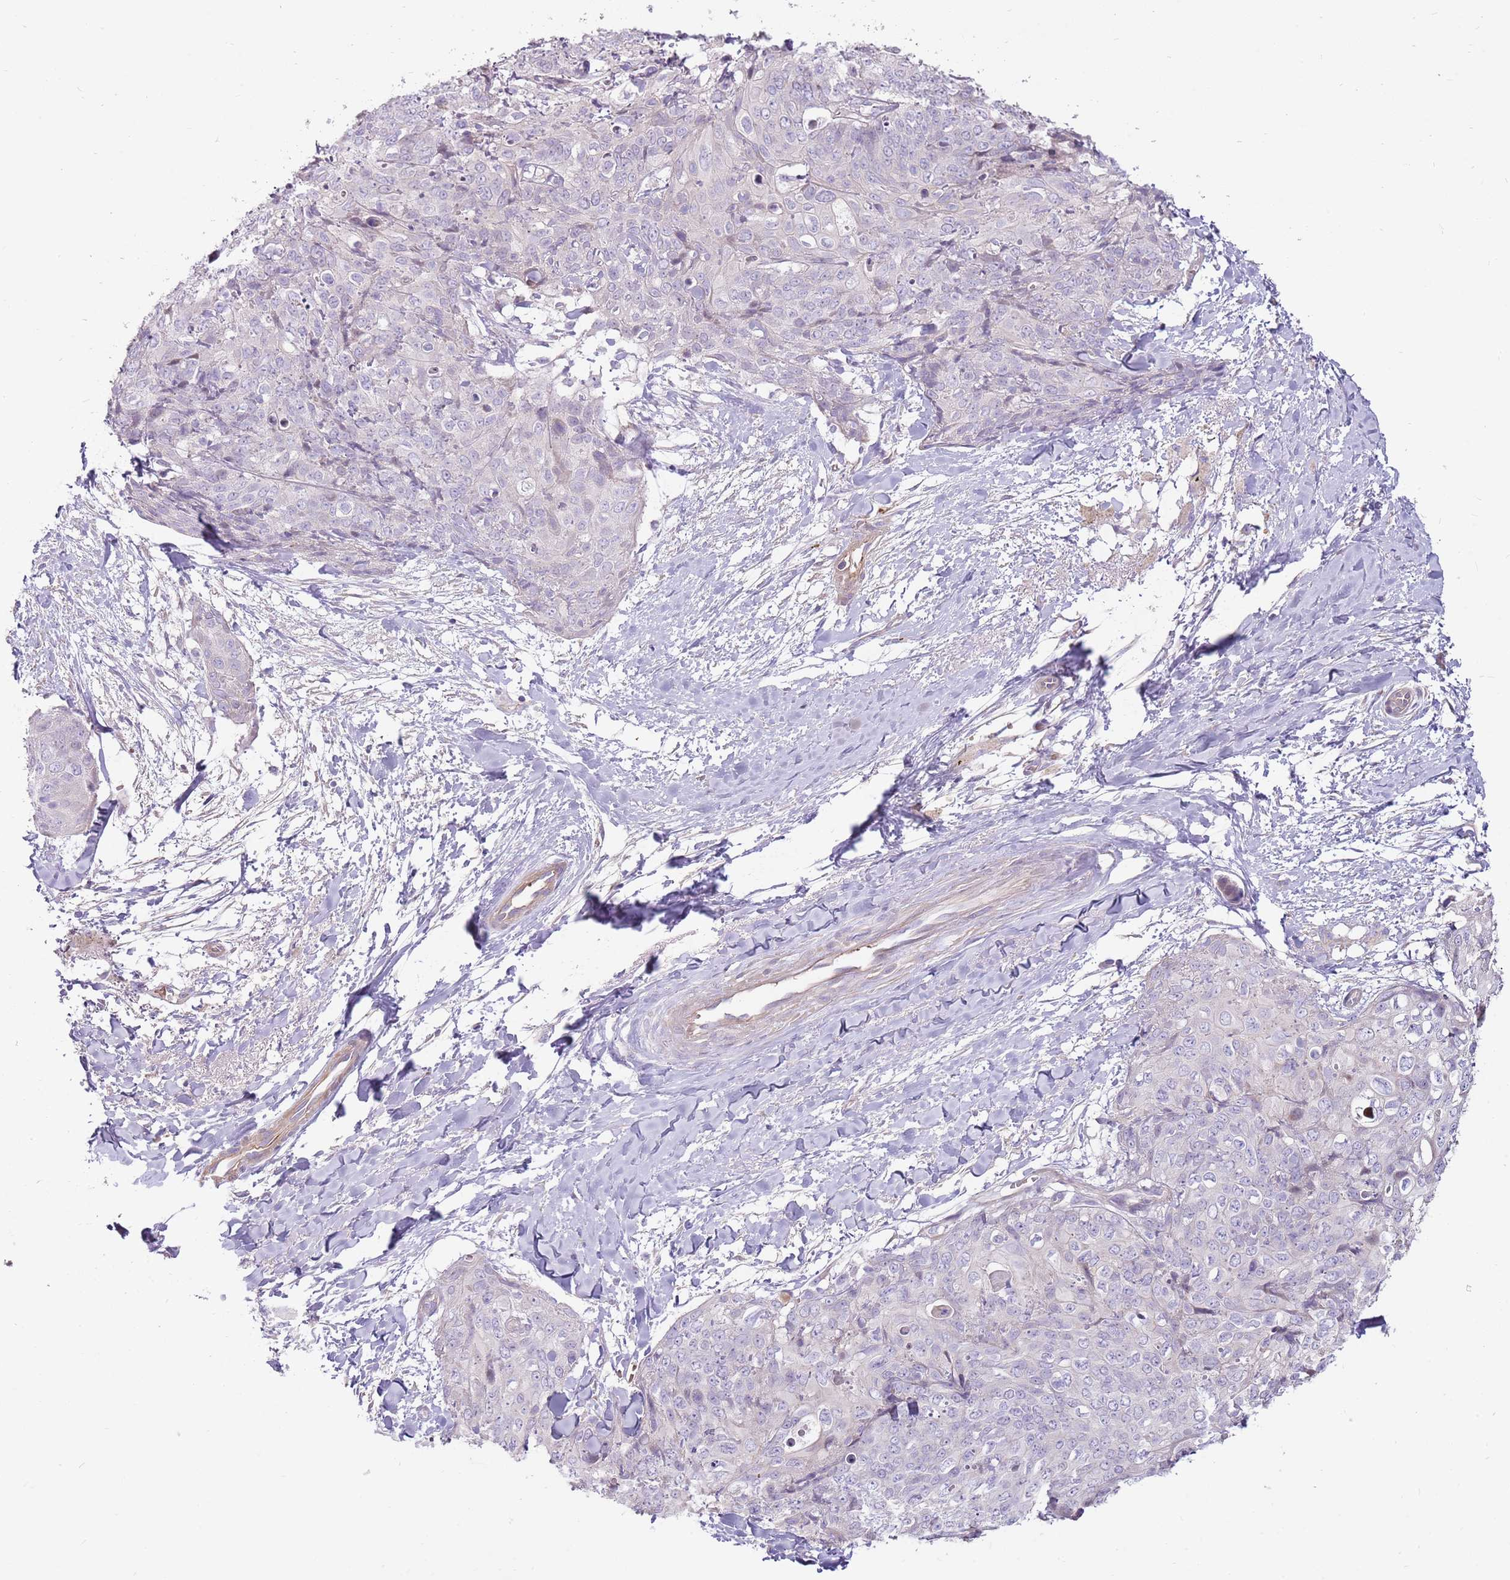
{"staining": {"intensity": "negative", "quantity": "none", "location": "none"}, "tissue": "skin cancer", "cell_type": "Tumor cells", "image_type": "cancer", "snomed": [{"axis": "morphology", "description": "Squamous cell carcinoma, NOS"}, {"axis": "topography", "description": "Skin"}, {"axis": "topography", "description": "Vulva"}], "caption": "IHC photomicrograph of neoplastic tissue: human skin cancer (squamous cell carcinoma) stained with DAB (3,3'-diaminobenzidine) shows no significant protein positivity in tumor cells. (Stains: DAB immunohistochemistry (IHC) with hematoxylin counter stain, Microscopy: brightfield microscopy at high magnification).", "gene": "MCUB", "patient": {"sex": "female", "age": 85}}